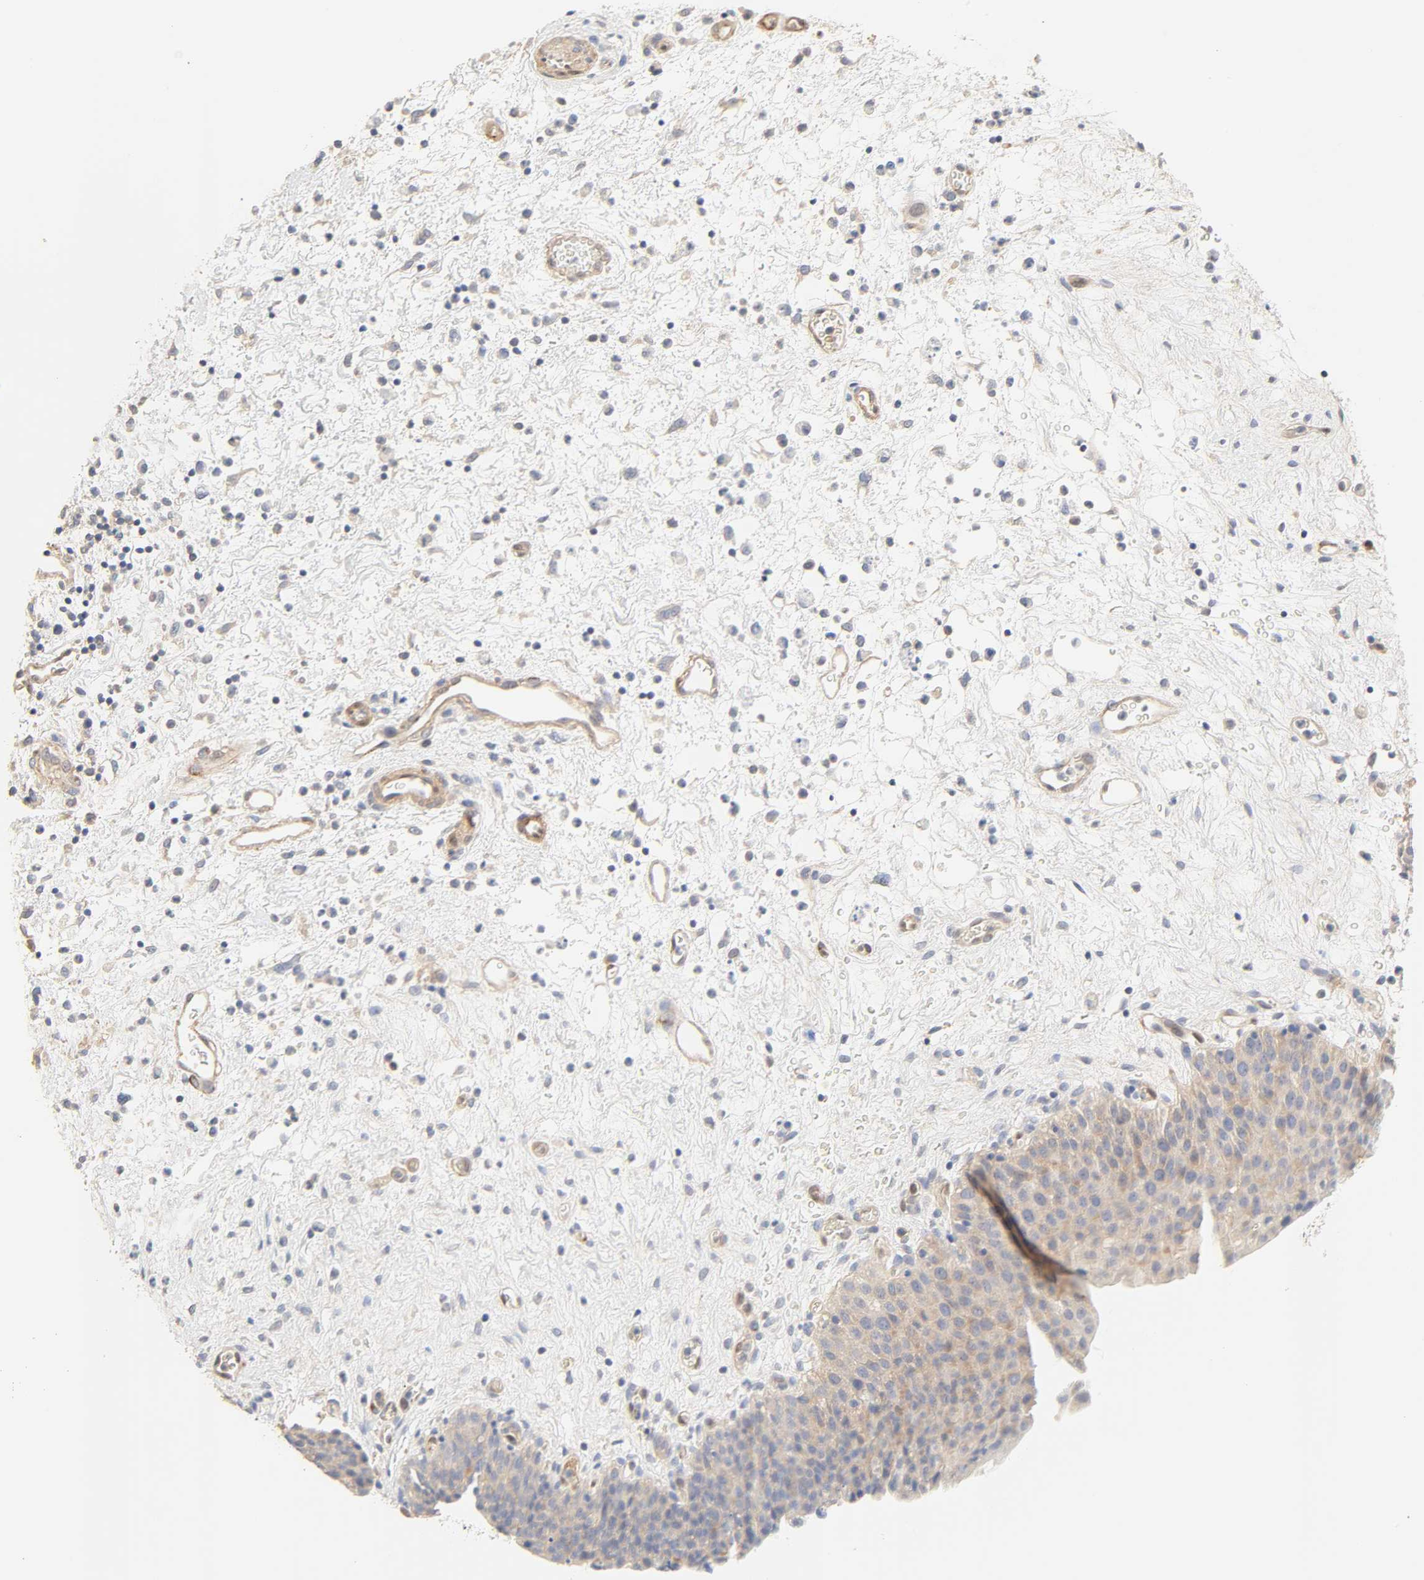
{"staining": {"intensity": "negative", "quantity": "none", "location": "none"}, "tissue": "urinary bladder", "cell_type": "Urothelial cells", "image_type": "normal", "snomed": [{"axis": "morphology", "description": "Normal tissue, NOS"}, {"axis": "morphology", "description": "Dysplasia, NOS"}, {"axis": "topography", "description": "Urinary bladder"}], "caption": "Immunohistochemistry (IHC) image of normal urinary bladder: human urinary bladder stained with DAB (3,3'-diaminobenzidine) displays no significant protein staining in urothelial cells. The staining is performed using DAB brown chromogen with nuclei counter-stained in using hematoxylin.", "gene": "BORCS8", "patient": {"sex": "male", "age": 35}}